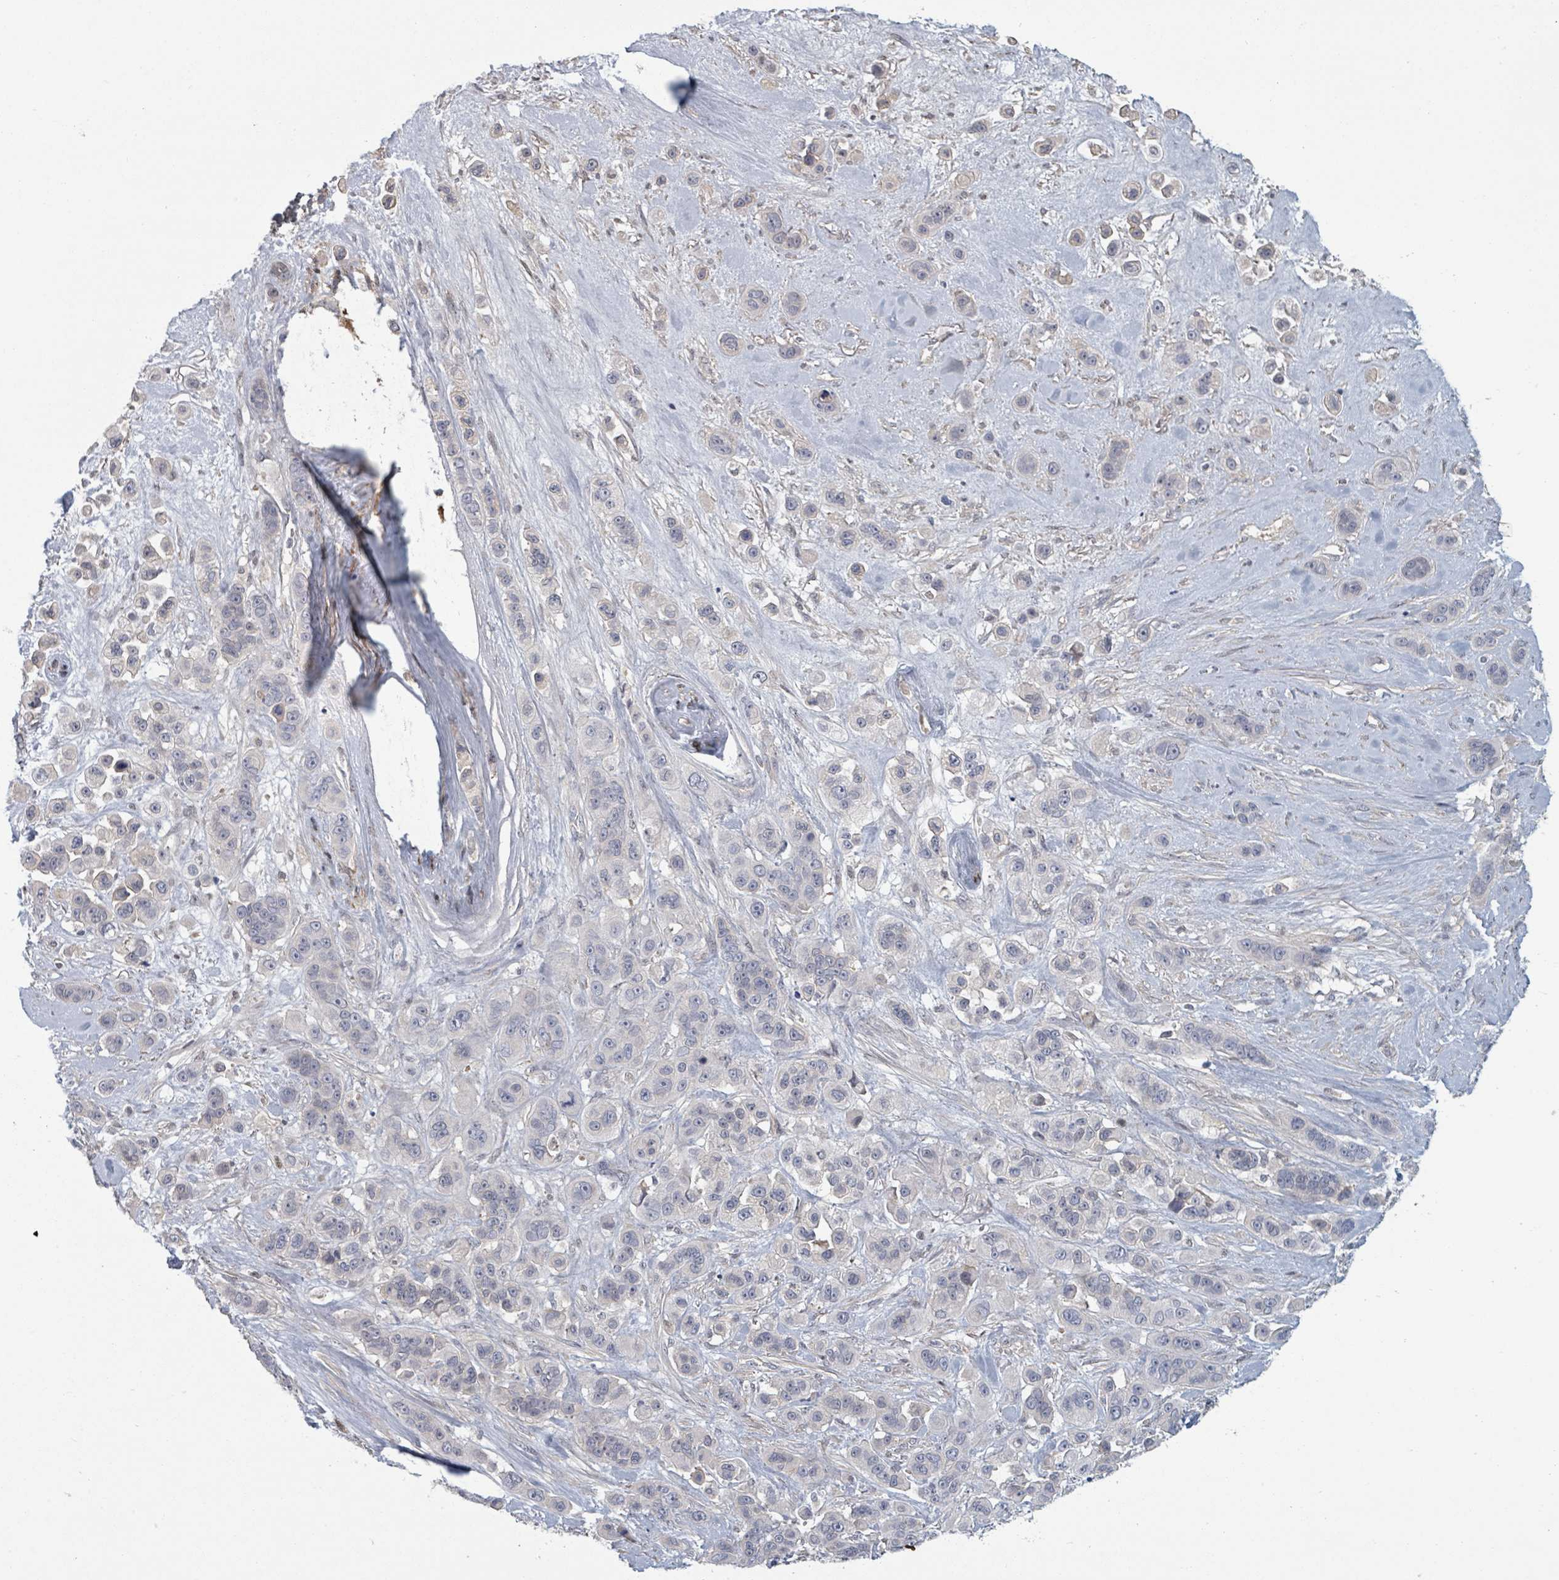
{"staining": {"intensity": "negative", "quantity": "none", "location": "none"}, "tissue": "skin cancer", "cell_type": "Tumor cells", "image_type": "cancer", "snomed": [{"axis": "morphology", "description": "Squamous cell carcinoma, NOS"}, {"axis": "topography", "description": "Skin"}], "caption": "Protein analysis of squamous cell carcinoma (skin) displays no significant staining in tumor cells.", "gene": "GABBR1", "patient": {"sex": "male", "age": 67}}